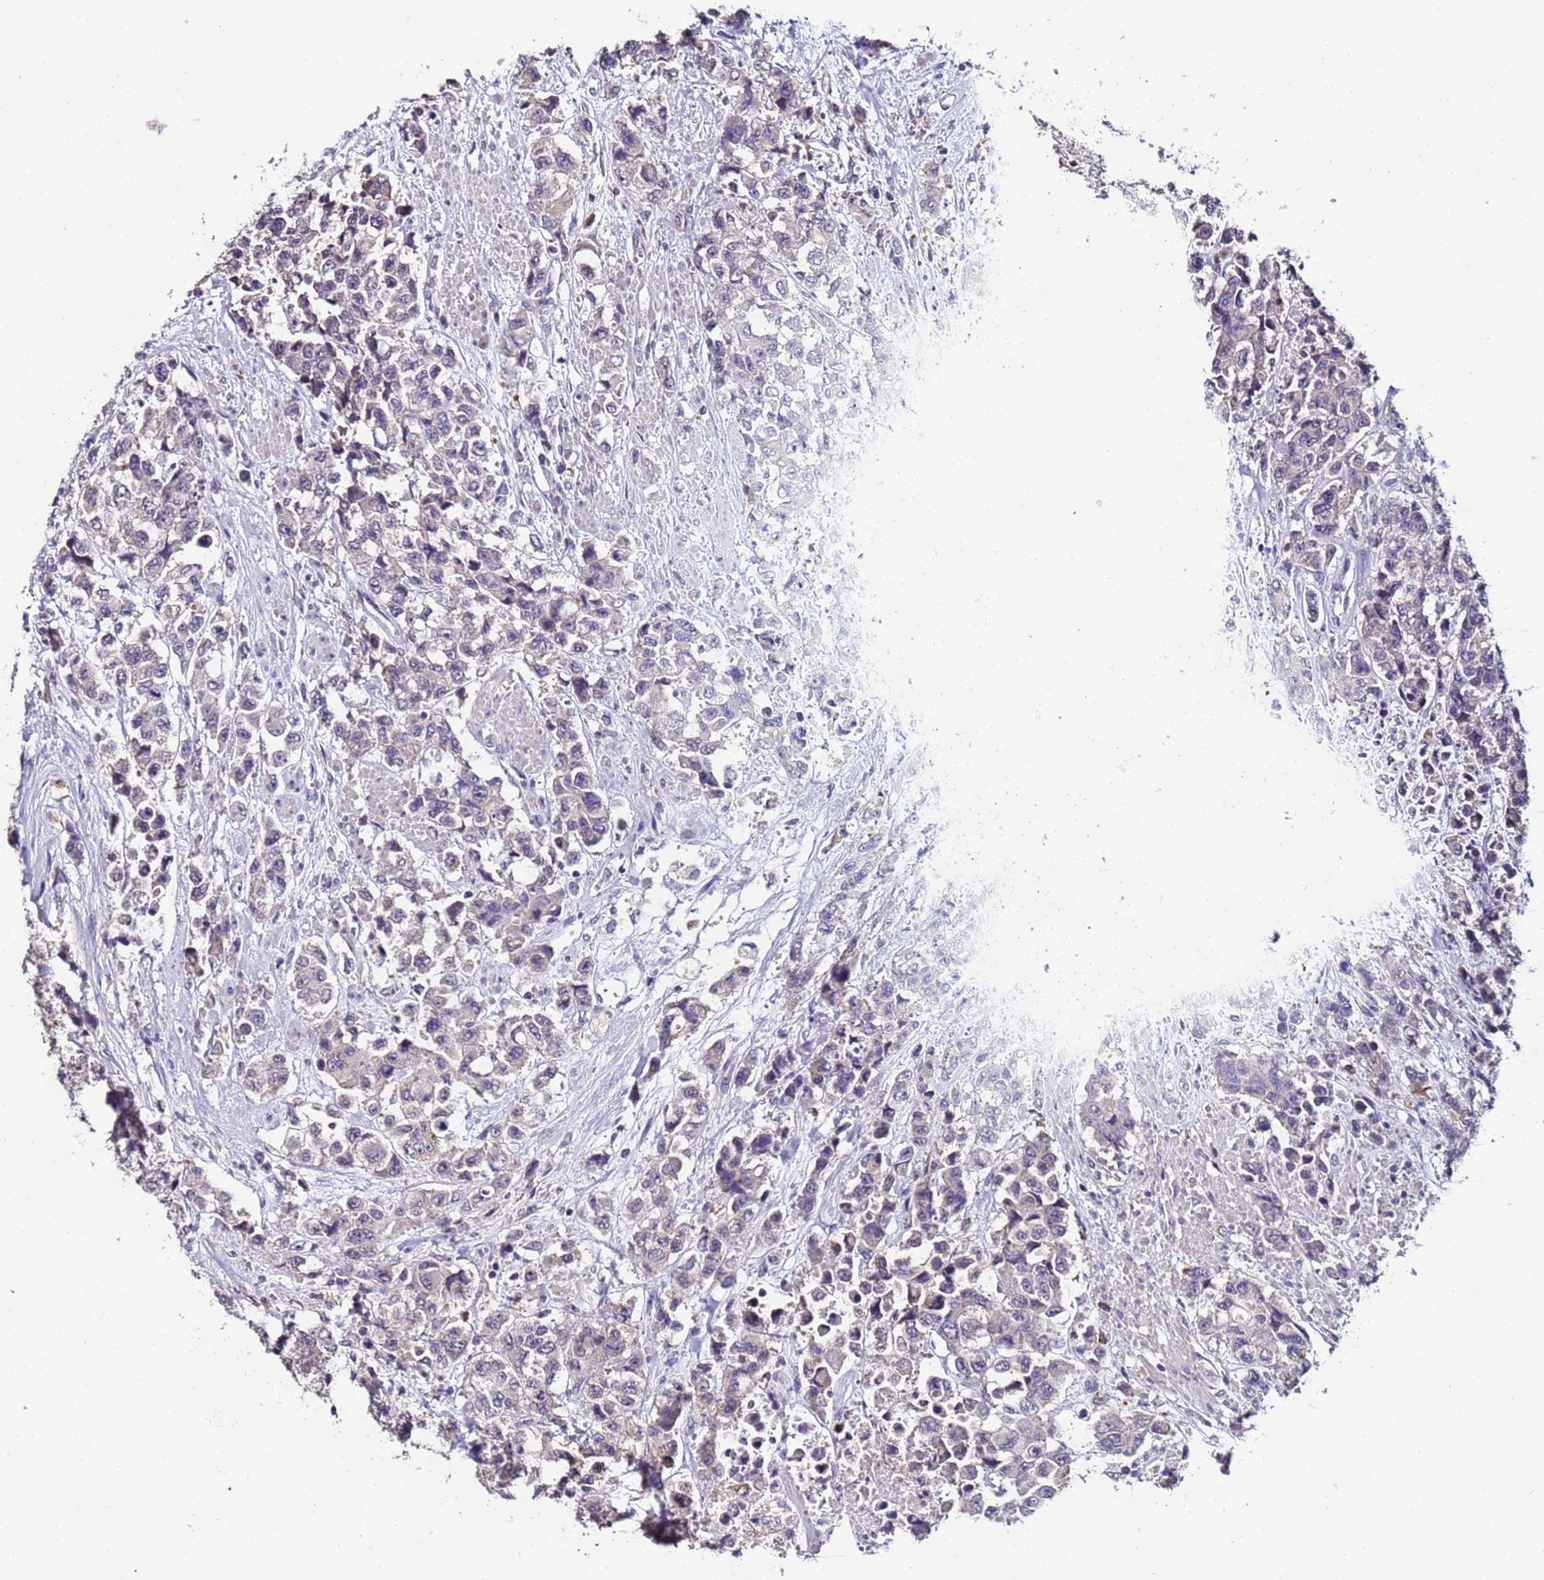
{"staining": {"intensity": "negative", "quantity": "none", "location": "none"}, "tissue": "urothelial cancer", "cell_type": "Tumor cells", "image_type": "cancer", "snomed": [{"axis": "morphology", "description": "Urothelial carcinoma, High grade"}, {"axis": "topography", "description": "Urinary bladder"}], "caption": "The image exhibits no staining of tumor cells in urothelial cancer. The staining is performed using DAB brown chromogen with nuclei counter-stained in using hematoxylin.", "gene": "ZNF248", "patient": {"sex": "female", "age": 78}}